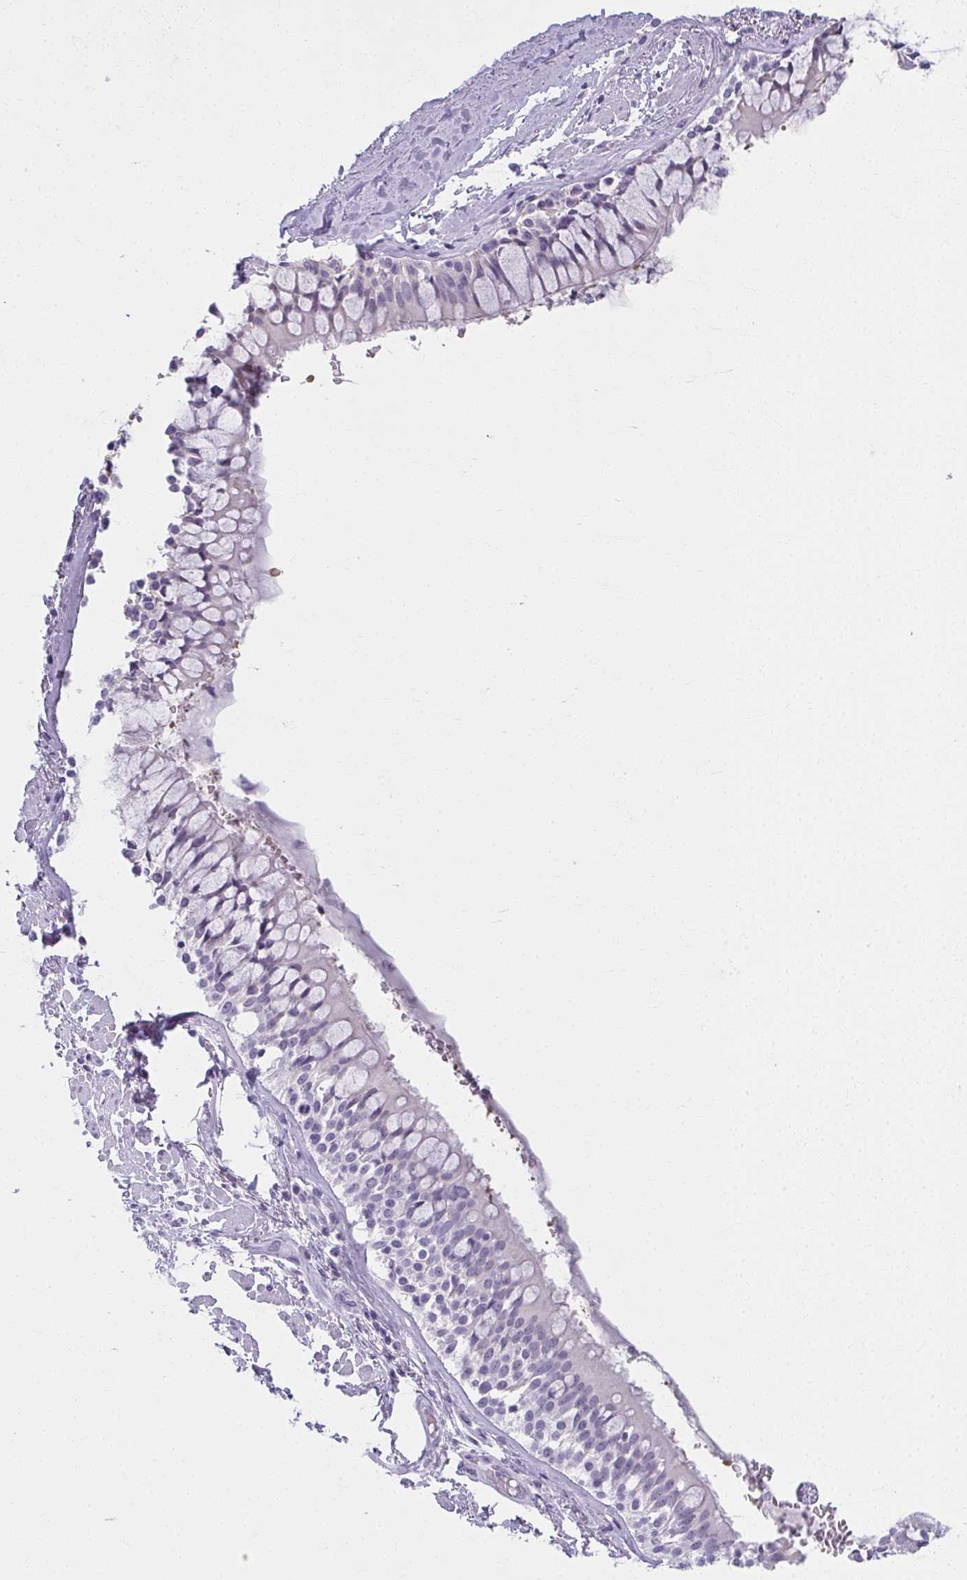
{"staining": {"intensity": "negative", "quantity": "none", "location": "none"}, "tissue": "adipose tissue", "cell_type": "Adipocytes", "image_type": "normal", "snomed": [{"axis": "morphology", "description": "Normal tissue, NOS"}, {"axis": "topography", "description": "Cartilage tissue"}, {"axis": "topography", "description": "Bronchus"}], "caption": "IHC photomicrograph of unremarkable human adipose tissue stained for a protein (brown), which shows no expression in adipocytes. (DAB (3,3'-diaminobenzidine) immunohistochemistry with hematoxylin counter stain).", "gene": "MOBP", "patient": {"sex": "male", "age": 64}}